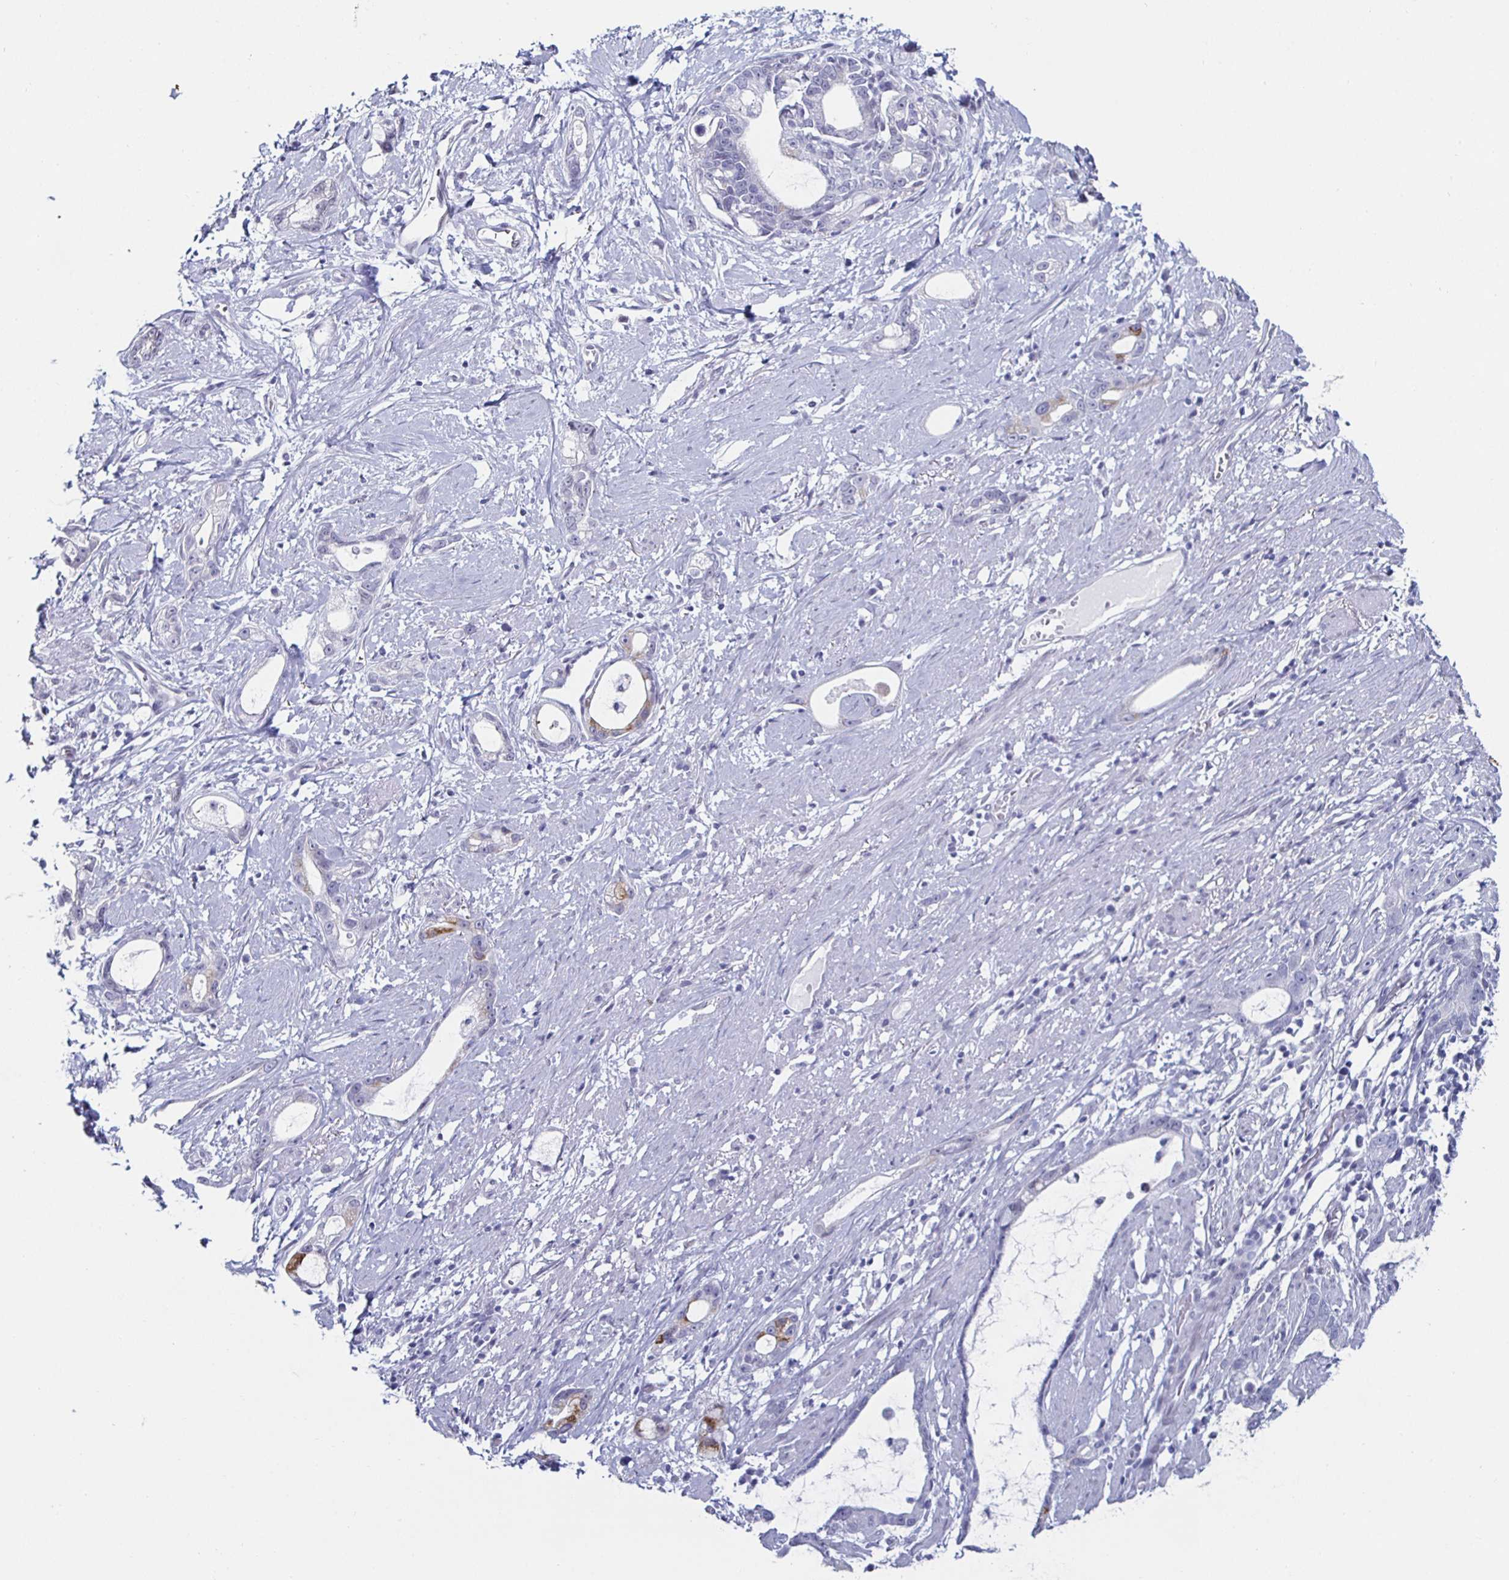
{"staining": {"intensity": "negative", "quantity": "none", "location": "none"}, "tissue": "stomach cancer", "cell_type": "Tumor cells", "image_type": "cancer", "snomed": [{"axis": "morphology", "description": "Adenocarcinoma, NOS"}, {"axis": "topography", "description": "Stomach"}], "caption": "DAB immunohistochemical staining of stomach cancer (adenocarcinoma) reveals no significant positivity in tumor cells. The staining is performed using DAB brown chromogen with nuclei counter-stained in using hematoxylin.", "gene": "KRT4", "patient": {"sex": "male", "age": 55}}